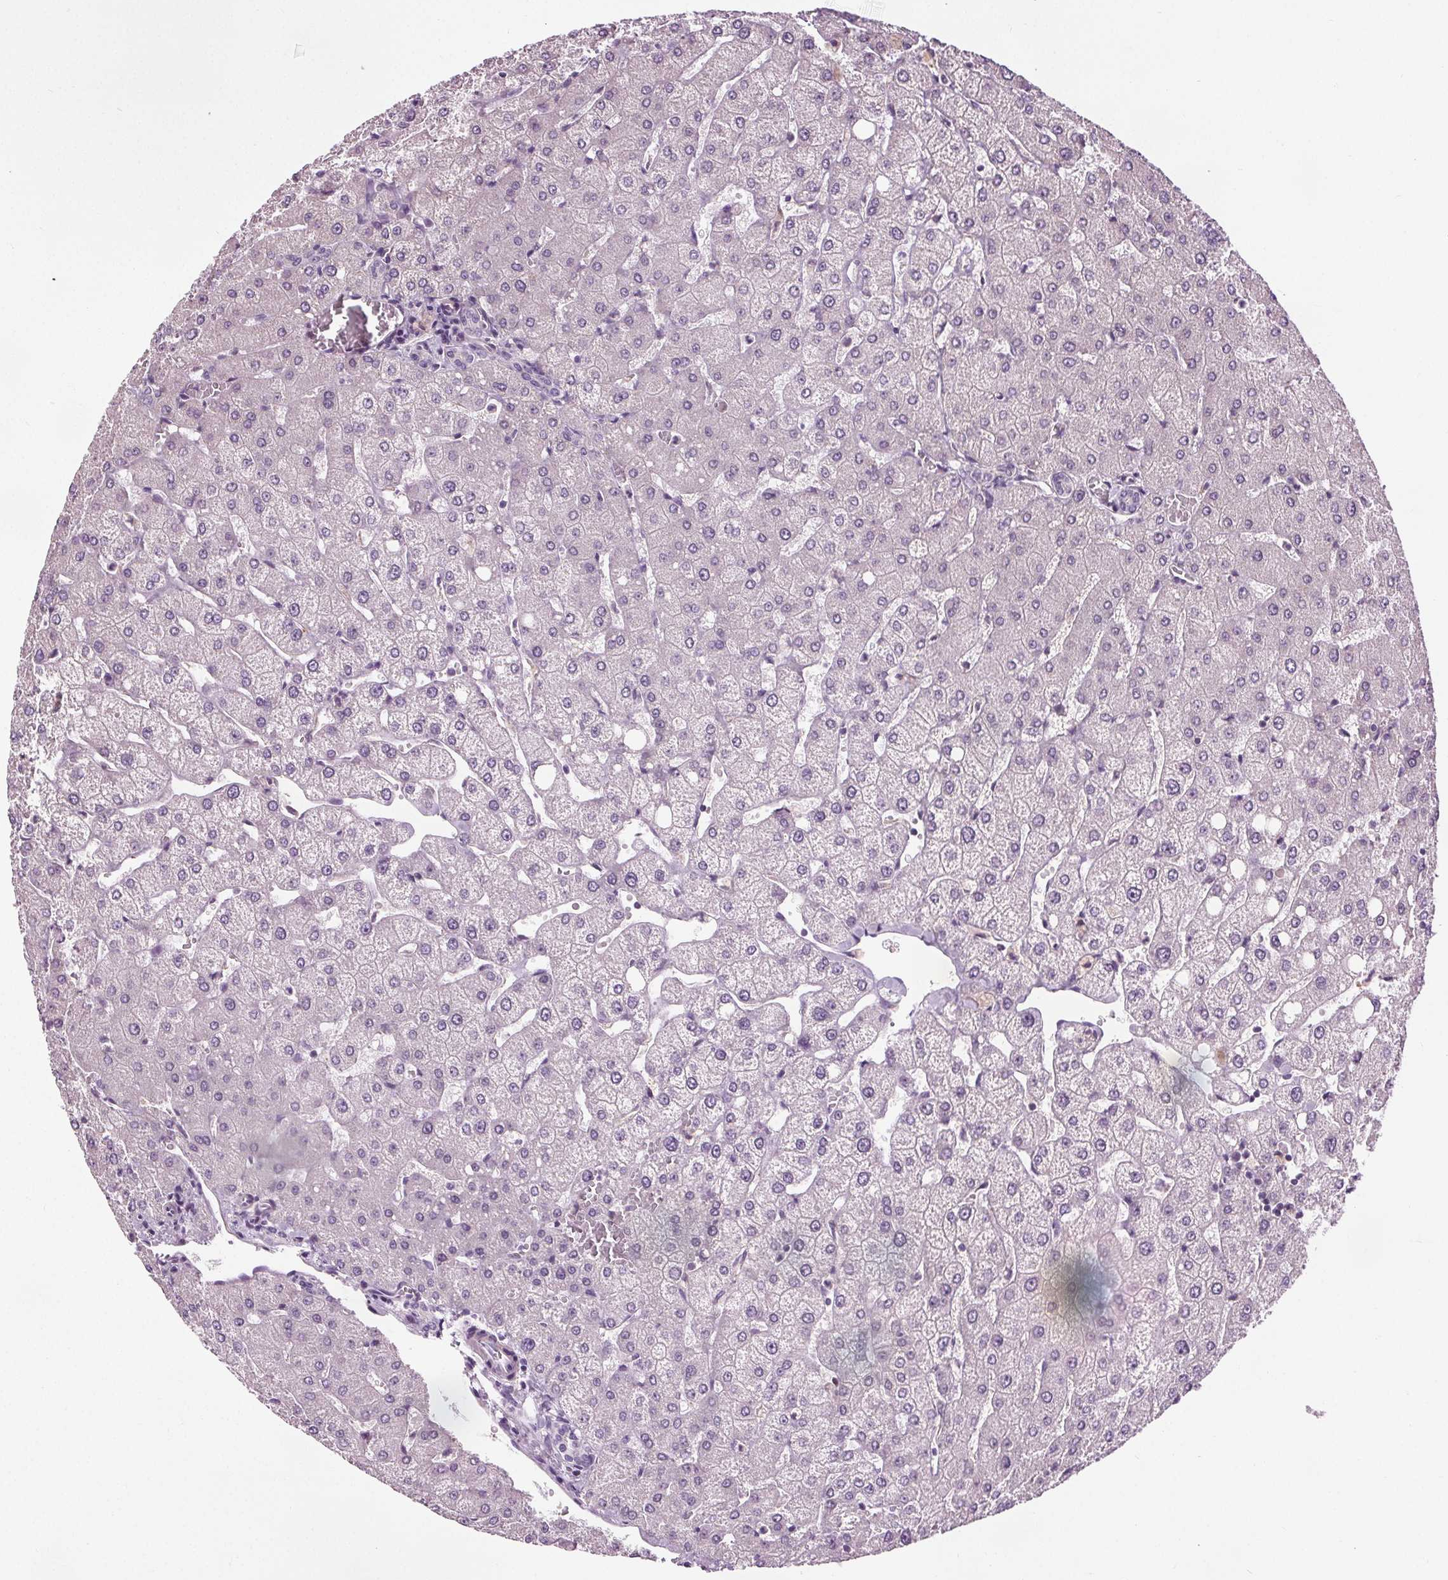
{"staining": {"intensity": "negative", "quantity": "none", "location": "none"}, "tissue": "liver", "cell_type": "Cholangiocytes", "image_type": "normal", "snomed": [{"axis": "morphology", "description": "Normal tissue, NOS"}, {"axis": "topography", "description": "Liver"}], "caption": "High power microscopy histopathology image of an immunohistochemistry histopathology image of normal liver, revealing no significant positivity in cholangiocytes. (Immunohistochemistry, brightfield microscopy, high magnification).", "gene": "RASA1", "patient": {"sex": "female", "age": 54}}